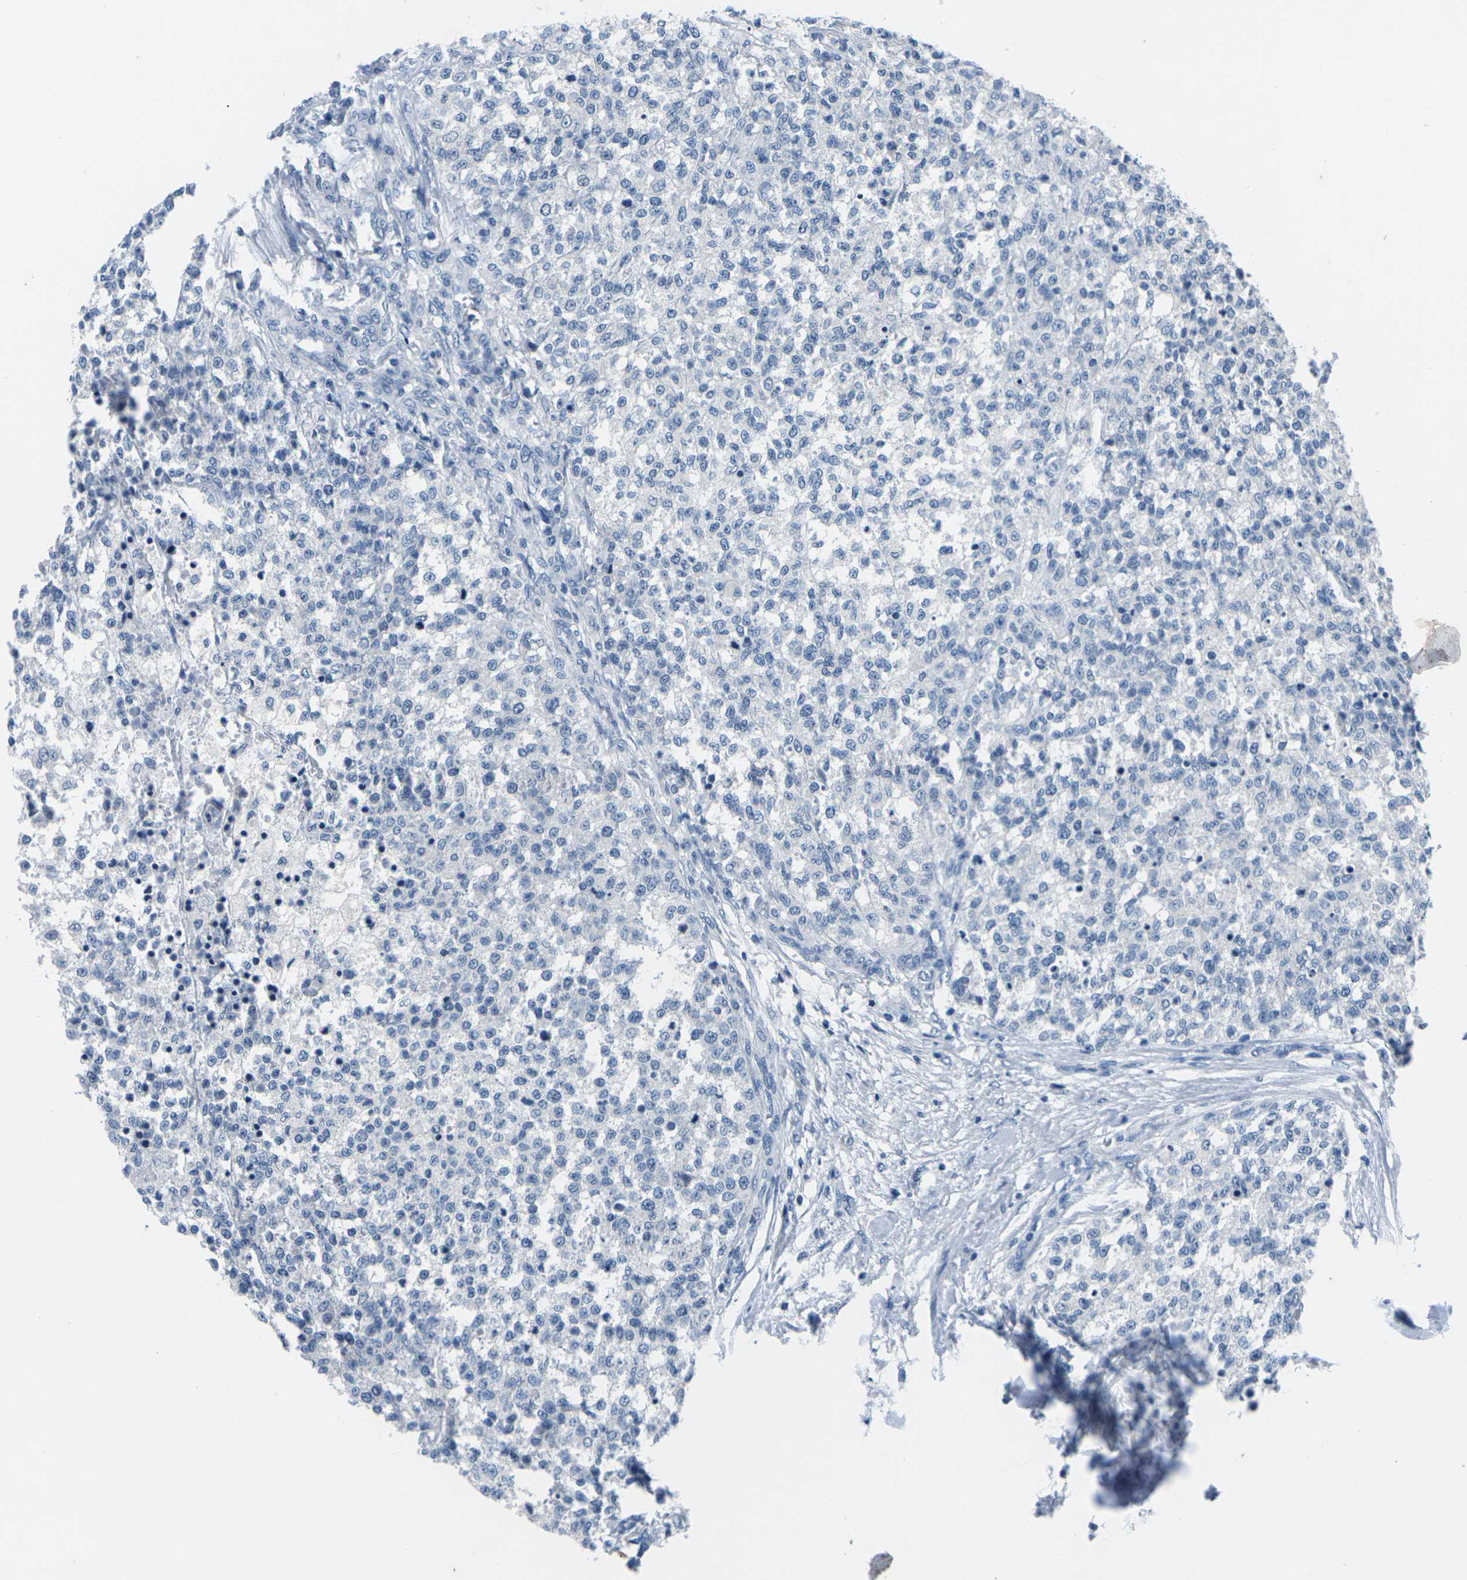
{"staining": {"intensity": "negative", "quantity": "none", "location": "none"}, "tissue": "testis cancer", "cell_type": "Tumor cells", "image_type": "cancer", "snomed": [{"axis": "morphology", "description": "Seminoma, NOS"}, {"axis": "topography", "description": "Testis"}], "caption": "Photomicrograph shows no significant protein positivity in tumor cells of seminoma (testis).", "gene": "UMOD", "patient": {"sex": "male", "age": 59}}